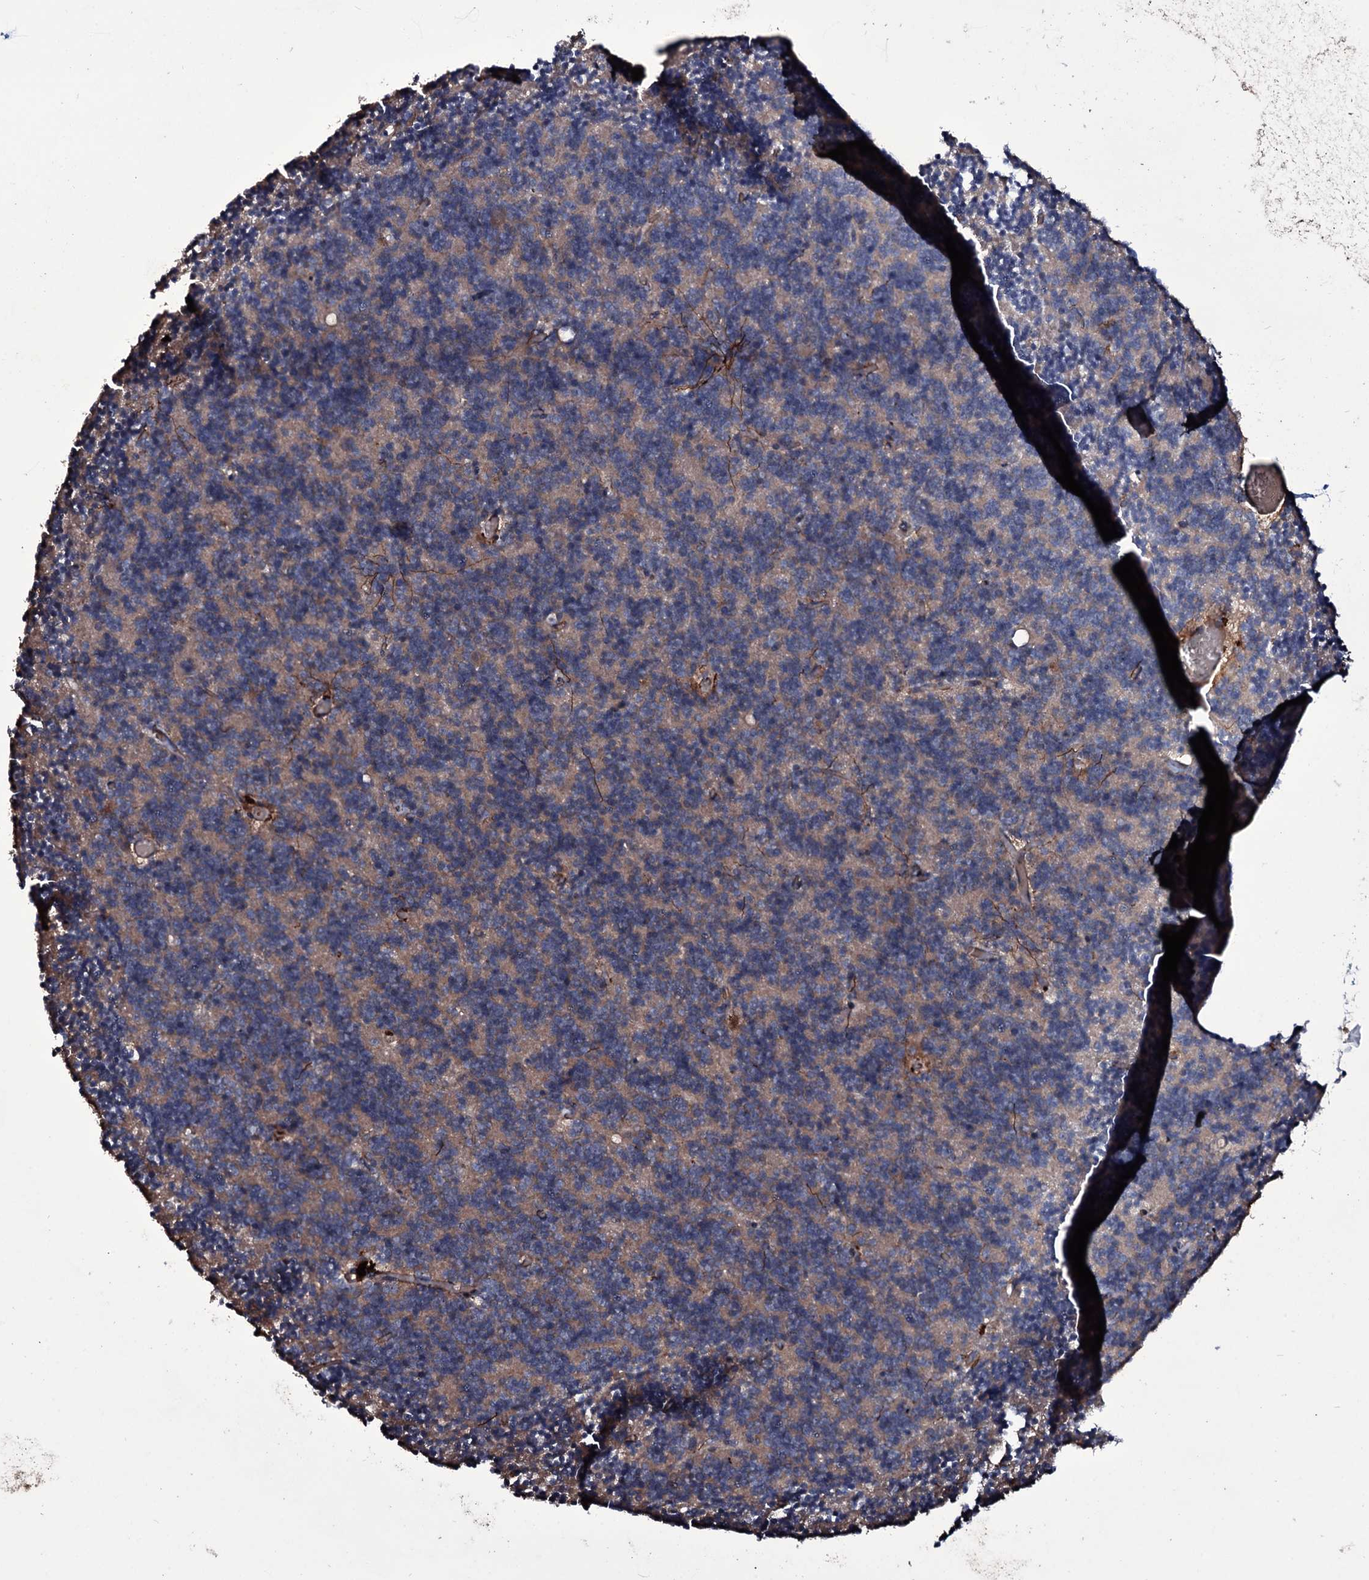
{"staining": {"intensity": "moderate", "quantity": "<25%", "location": "cytoplasmic/membranous"}, "tissue": "cerebellum", "cell_type": "Cells in granular layer", "image_type": "normal", "snomed": [{"axis": "morphology", "description": "Normal tissue, NOS"}, {"axis": "topography", "description": "Cerebellum"}], "caption": "A photomicrograph showing moderate cytoplasmic/membranous expression in about <25% of cells in granular layer in unremarkable cerebellum, as visualized by brown immunohistochemical staining.", "gene": "ZSWIM8", "patient": {"sex": "male", "age": 54}}